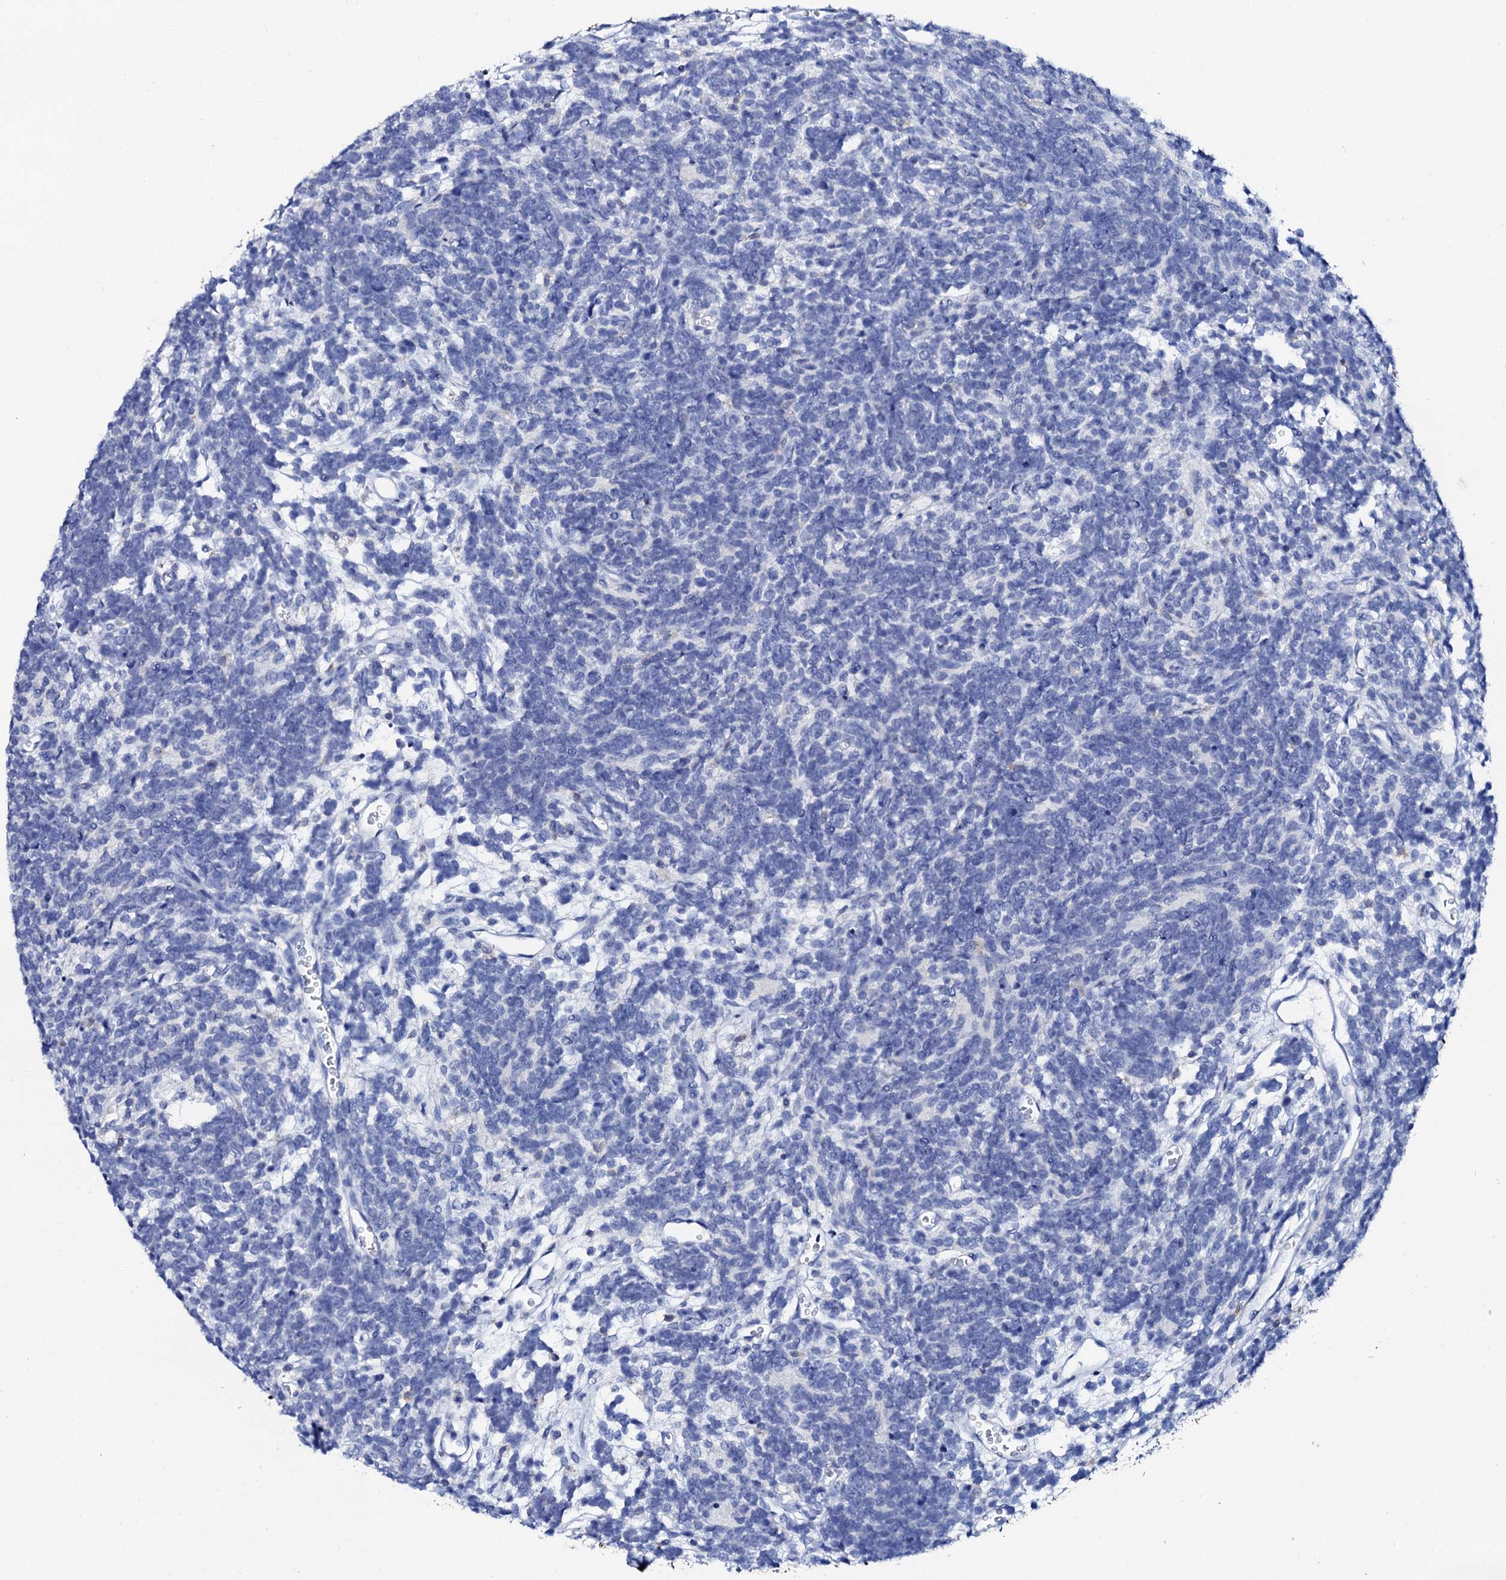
{"staining": {"intensity": "negative", "quantity": "none", "location": "none"}, "tissue": "glioma", "cell_type": "Tumor cells", "image_type": "cancer", "snomed": [{"axis": "morphology", "description": "Glioma, malignant, Low grade"}, {"axis": "topography", "description": "Brain"}], "caption": "The IHC image has no significant positivity in tumor cells of glioma tissue.", "gene": "GLB1L3", "patient": {"sex": "female", "age": 1}}